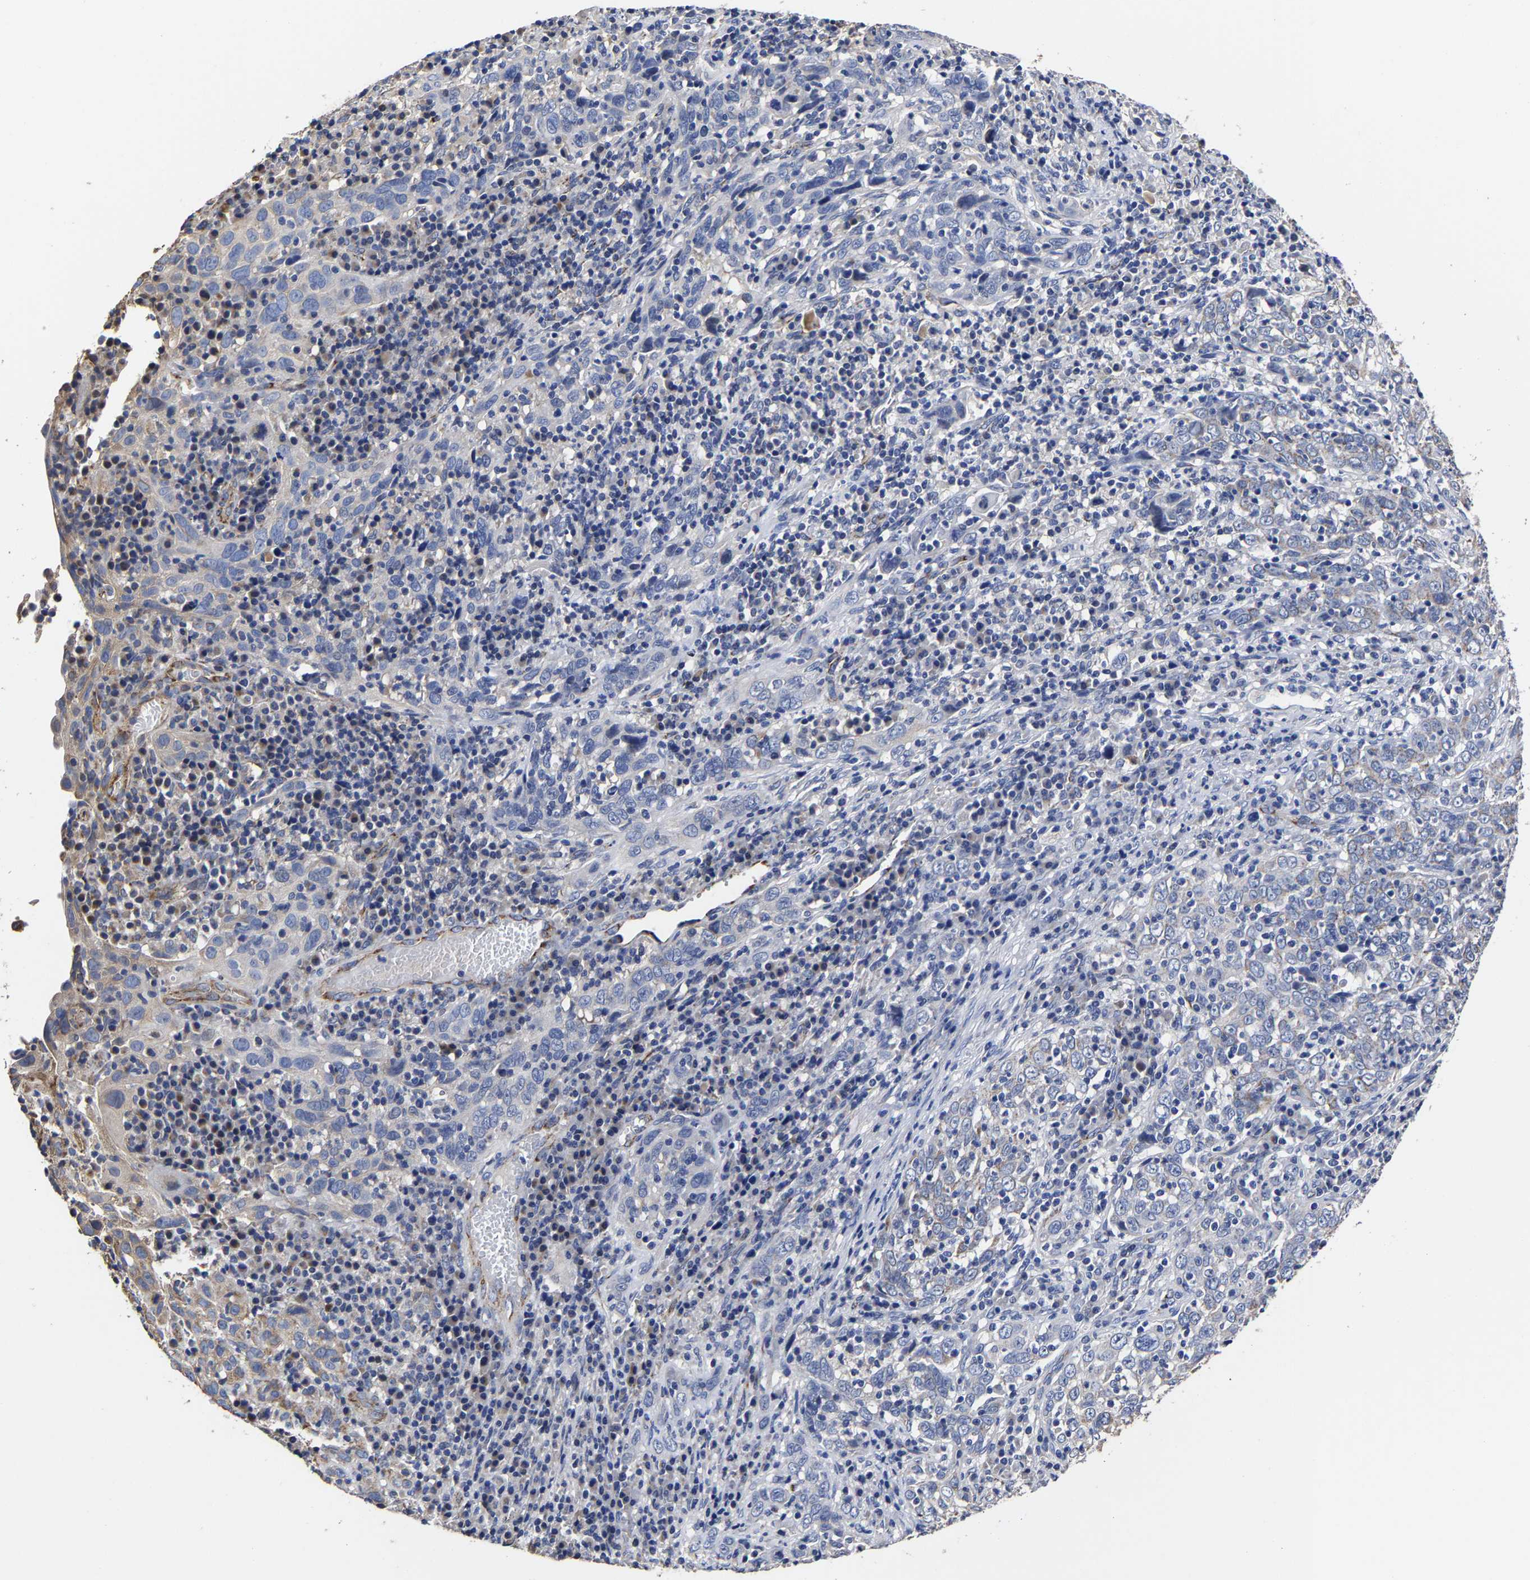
{"staining": {"intensity": "negative", "quantity": "none", "location": "none"}, "tissue": "cervical cancer", "cell_type": "Tumor cells", "image_type": "cancer", "snomed": [{"axis": "morphology", "description": "Squamous cell carcinoma, NOS"}, {"axis": "topography", "description": "Cervix"}], "caption": "High magnification brightfield microscopy of cervical cancer (squamous cell carcinoma) stained with DAB (brown) and counterstained with hematoxylin (blue): tumor cells show no significant staining. (DAB immunohistochemistry, high magnification).", "gene": "AASS", "patient": {"sex": "female", "age": 46}}